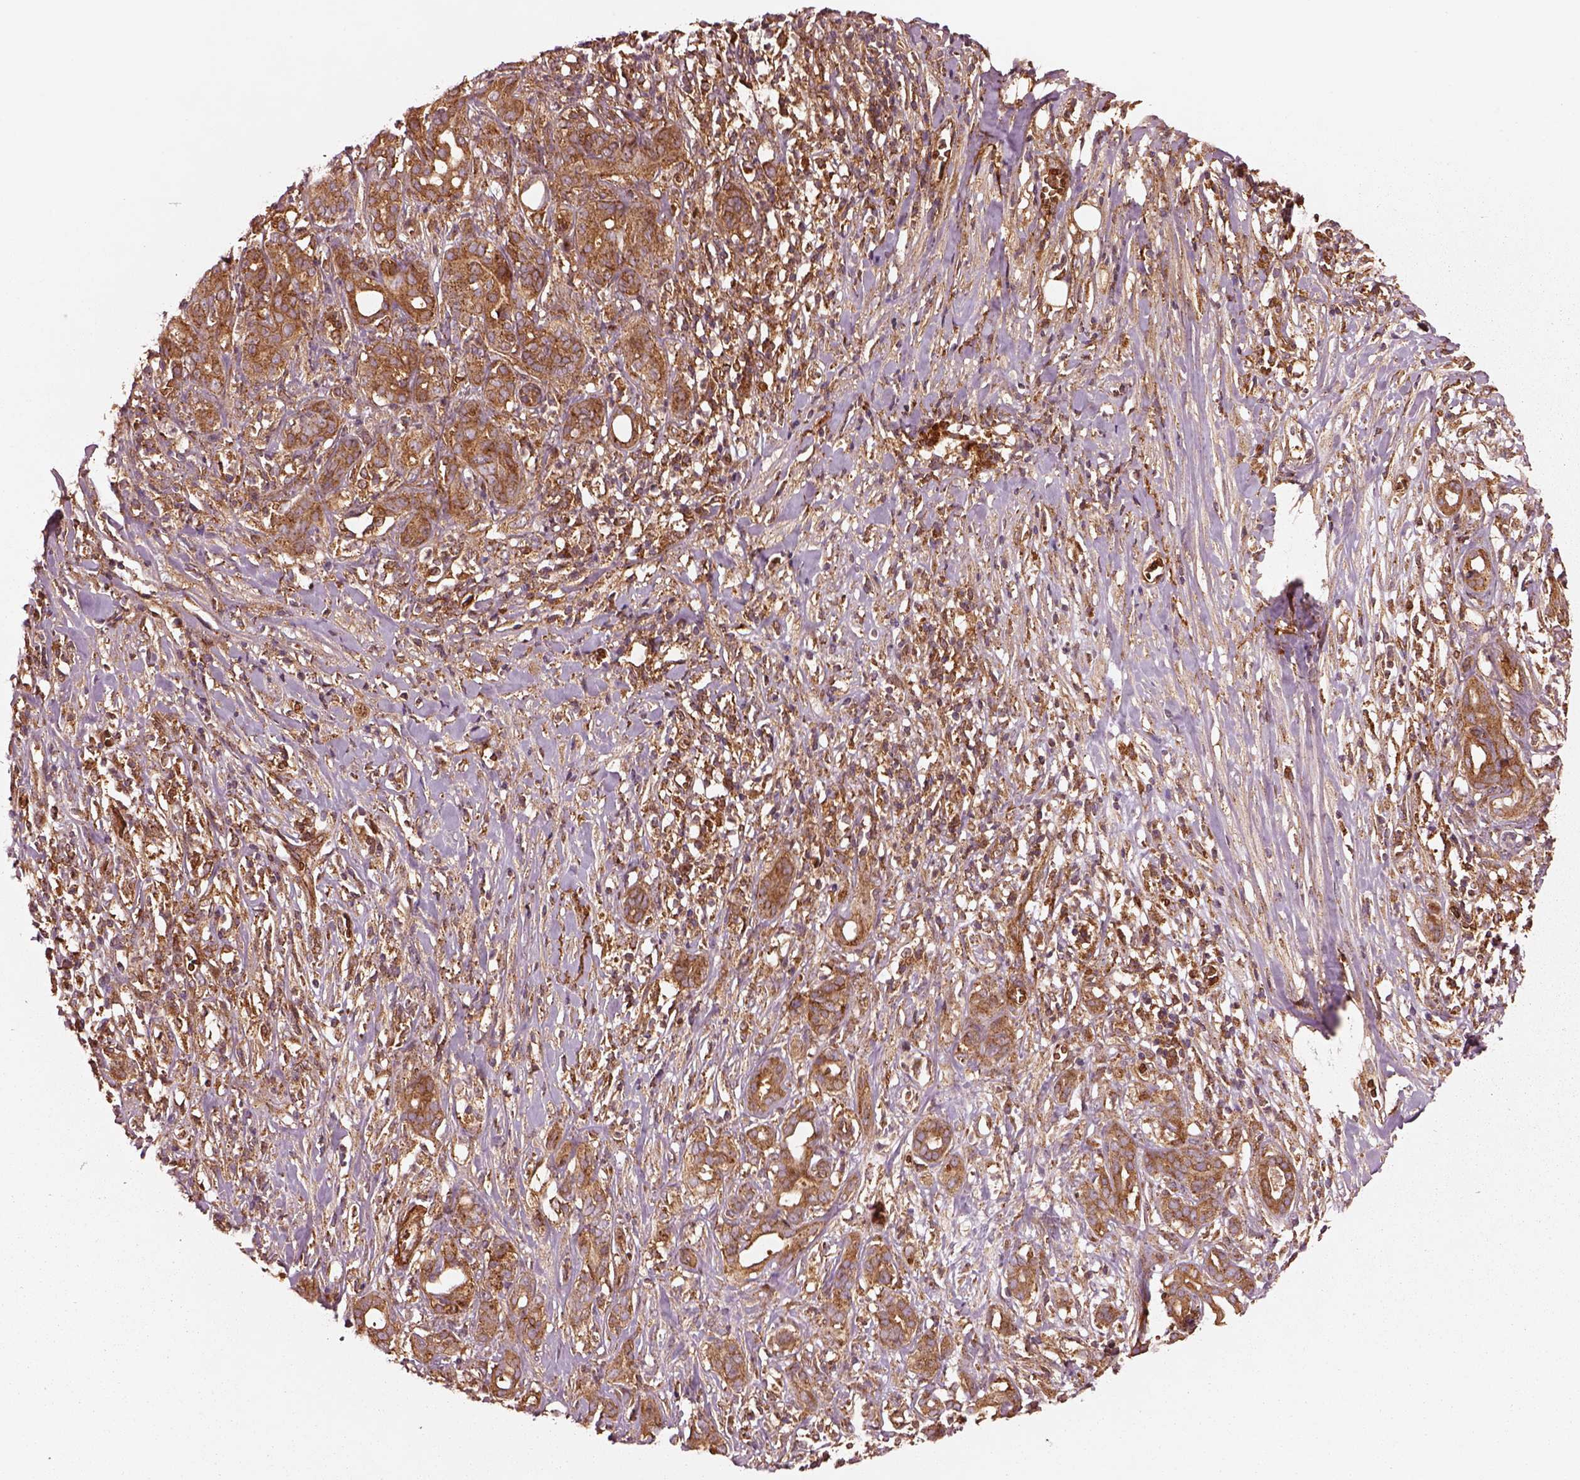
{"staining": {"intensity": "strong", "quantity": "25%-75%", "location": "cytoplasmic/membranous"}, "tissue": "pancreatic cancer", "cell_type": "Tumor cells", "image_type": "cancer", "snomed": [{"axis": "morphology", "description": "Adenocarcinoma, NOS"}, {"axis": "topography", "description": "Pancreas"}], "caption": "Tumor cells show strong cytoplasmic/membranous positivity in about 25%-75% of cells in pancreatic cancer. The staining is performed using DAB brown chromogen to label protein expression. The nuclei are counter-stained blue using hematoxylin.", "gene": "WASHC2A", "patient": {"sex": "male", "age": 61}}